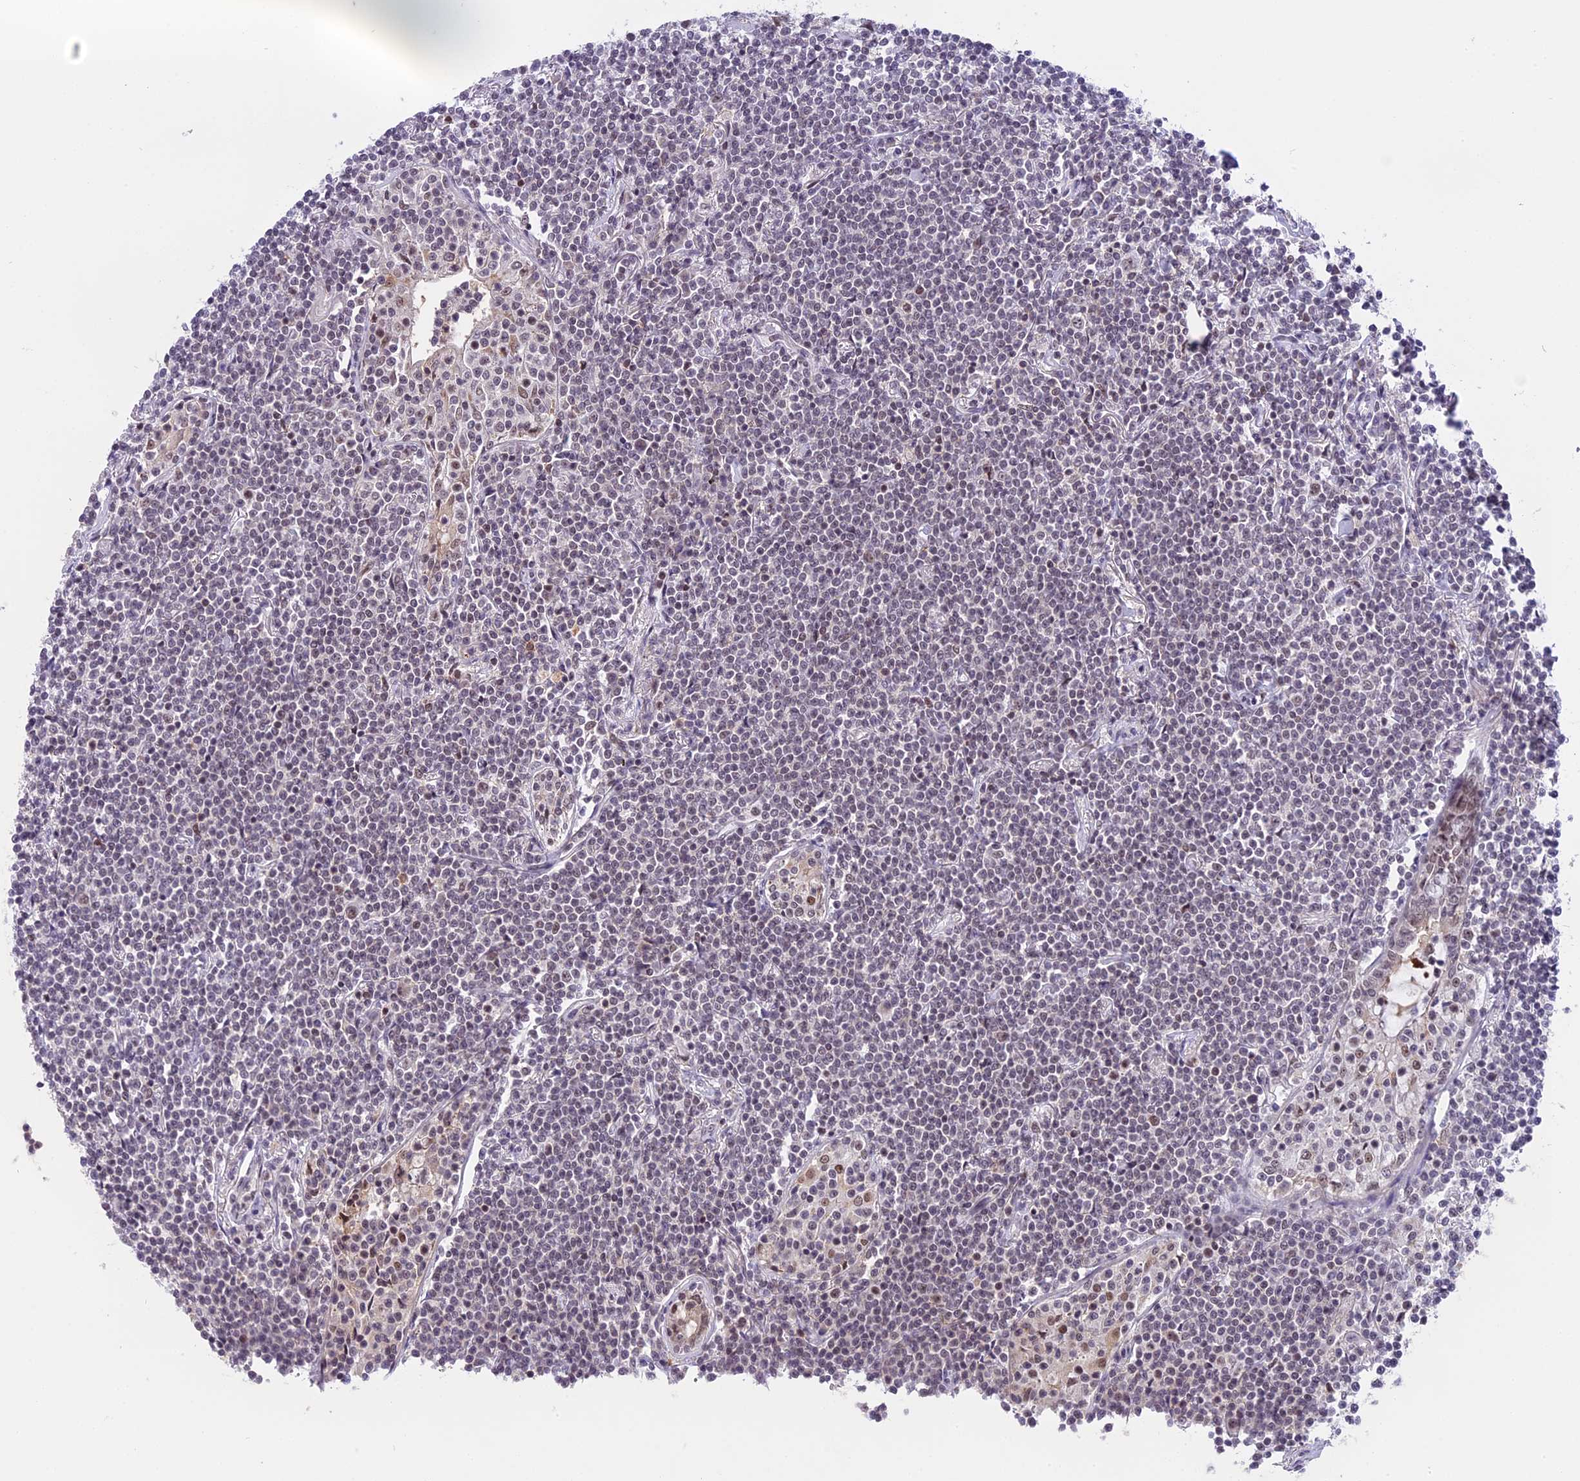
{"staining": {"intensity": "weak", "quantity": "<25%", "location": "nuclear"}, "tissue": "lymphoma", "cell_type": "Tumor cells", "image_type": "cancer", "snomed": [{"axis": "morphology", "description": "Malignant lymphoma, non-Hodgkin's type, Low grade"}, {"axis": "topography", "description": "Lung"}], "caption": "Tumor cells show no significant expression in lymphoma. (DAB immunohistochemistry (IHC), high magnification).", "gene": "TADA3", "patient": {"sex": "female", "age": 71}}